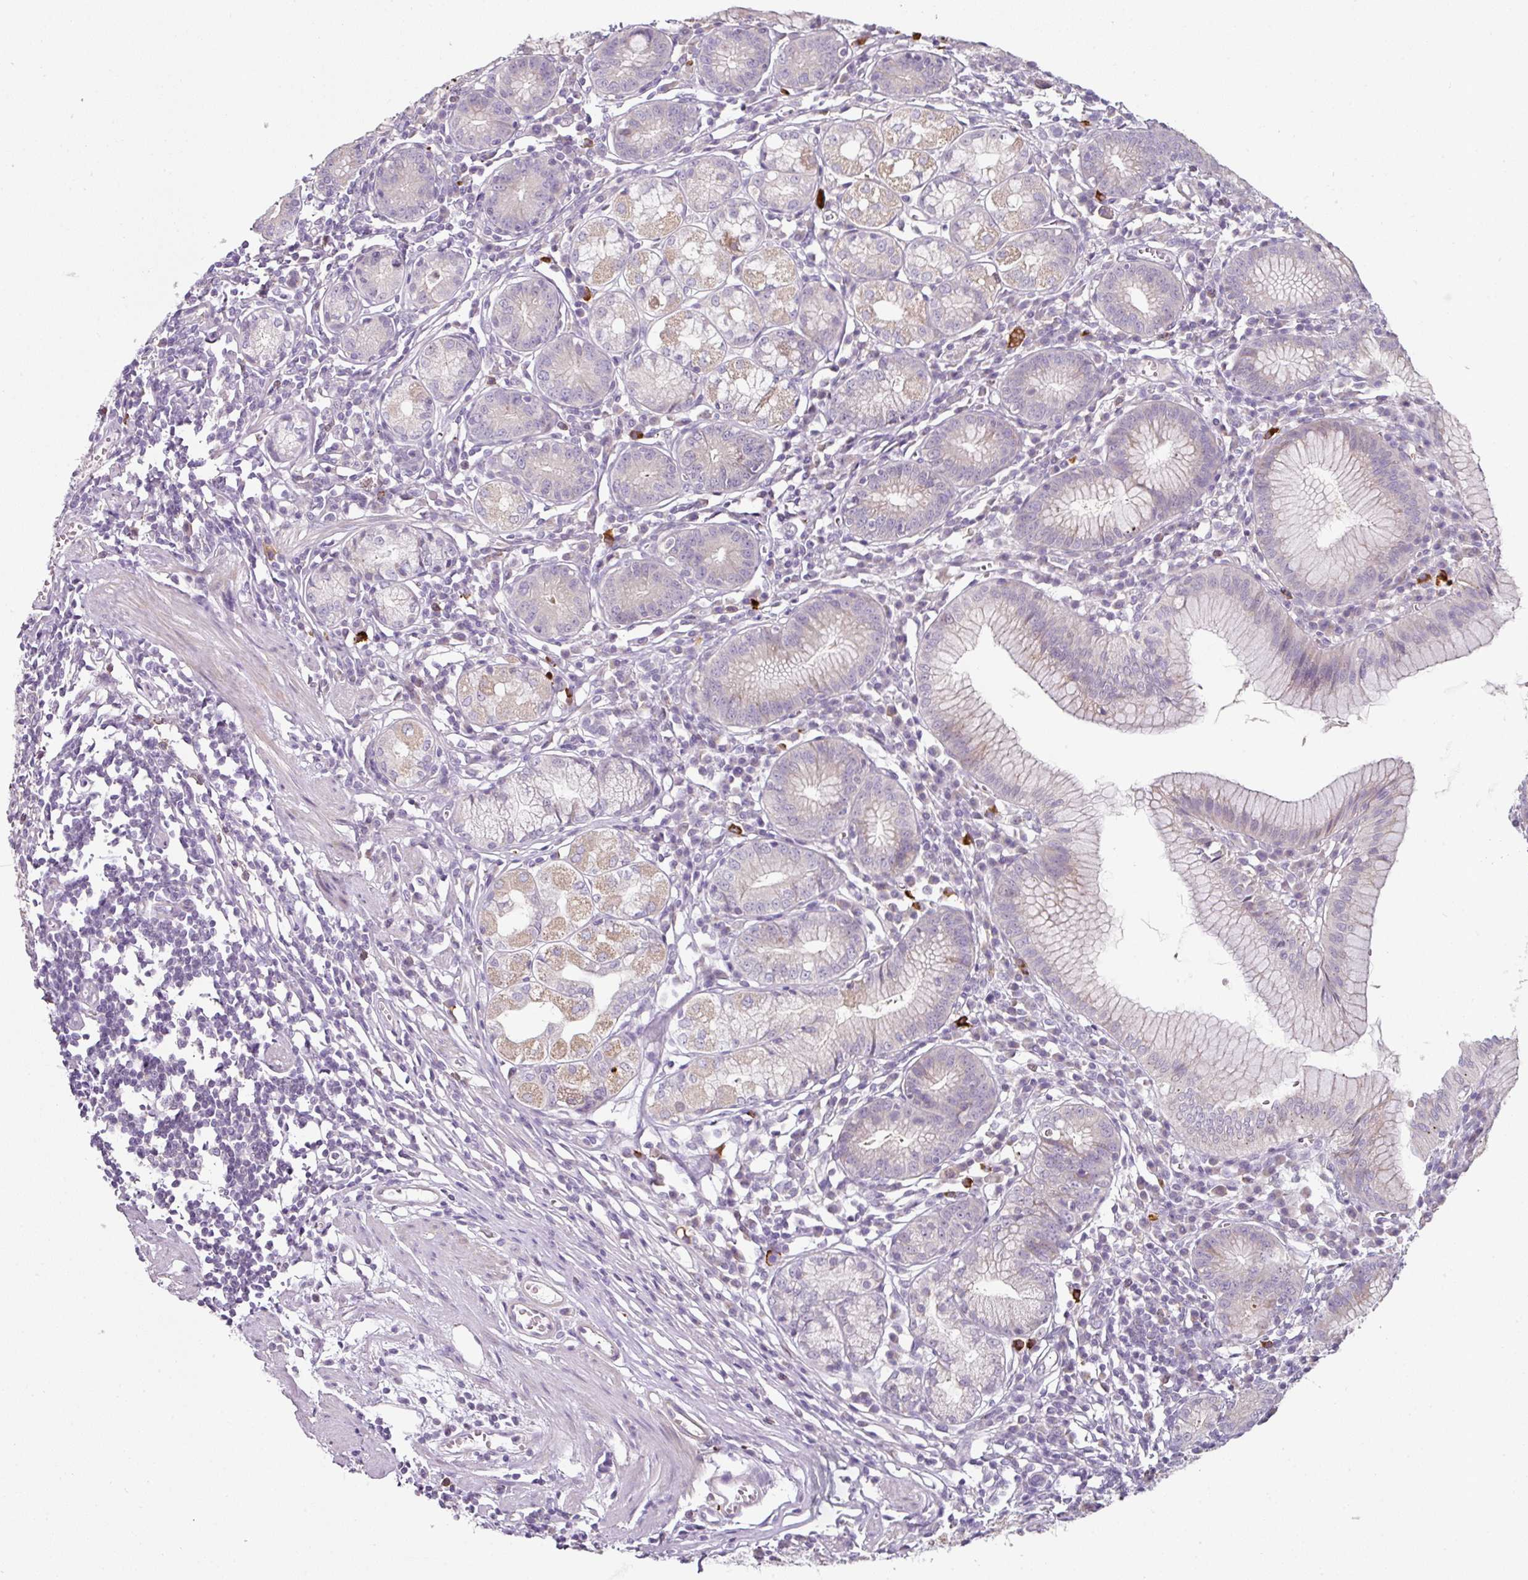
{"staining": {"intensity": "moderate", "quantity": "<25%", "location": "cytoplasmic/membranous"}, "tissue": "stomach", "cell_type": "Glandular cells", "image_type": "normal", "snomed": [{"axis": "morphology", "description": "Normal tissue, NOS"}, {"axis": "topography", "description": "Stomach"}], "caption": "IHC of unremarkable human stomach demonstrates low levels of moderate cytoplasmic/membranous expression in approximately <25% of glandular cells. (Stains: DAB in brown, nuclei in blue, Microscopy: brightfield microscopy at high magnification).", "gene": "FHAD1", "patient": {"sex": "male", "age": 55}}